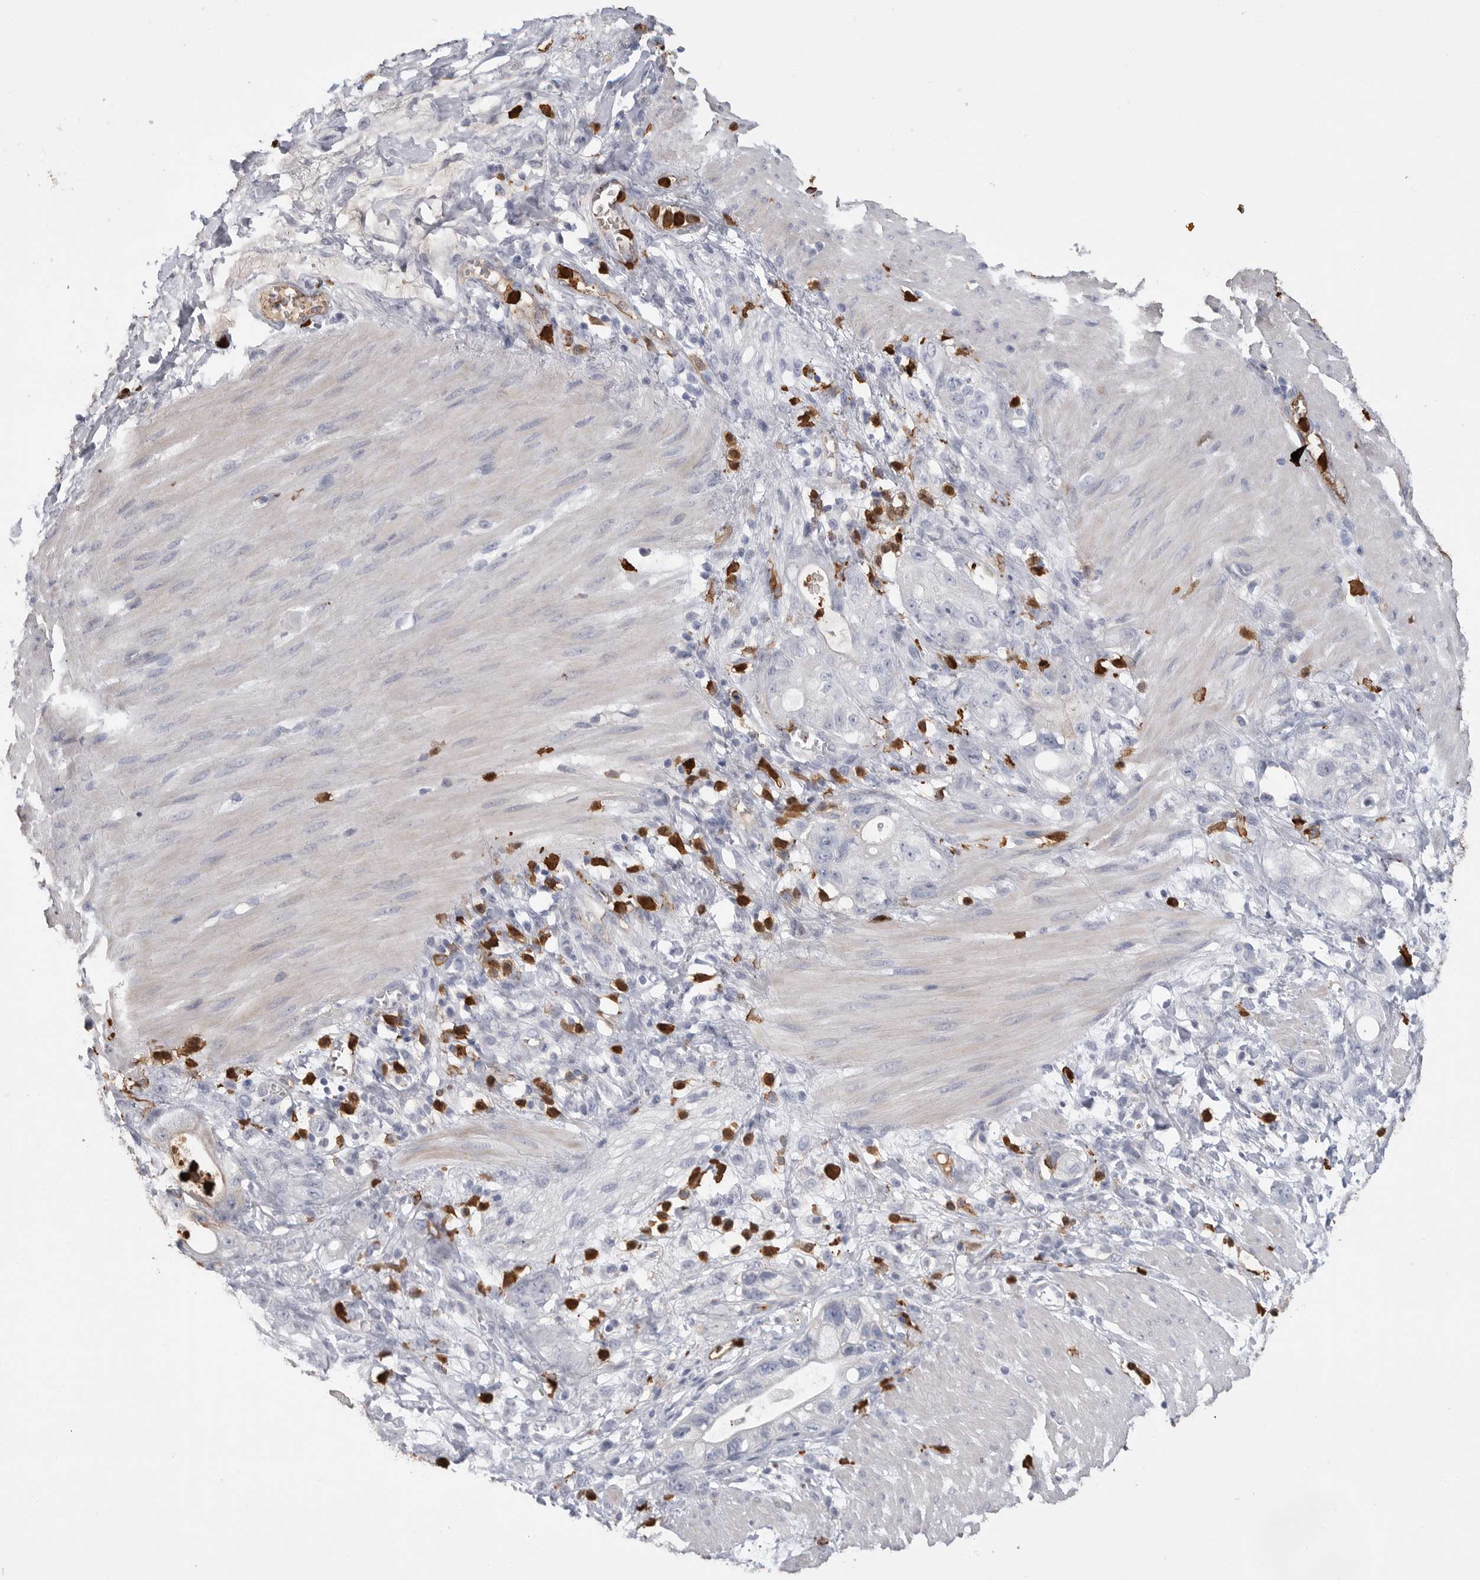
{"staining": {"intensity": "negative", "quantity": "none", "location": "none"}, "tissue": "stomach cancer", "cell_type": "Tumor cells", "image_type": "cancer", "snomed": [{"axis": "morphology", "description": "Adenocarcinoma, NOS"}, {"axis": "topography", "description": "Stomach"}, {"axis": "topography", "description": "Stomach, lower"}], "caption": "High magnification brightfield microscopy of stomach adenocarcinoma stained with DAB (3,3'-diaminobenzidine) (brown) and counterstained with hematoxylin (blue): tumor cells show no significant expression.", "gene": "CYB561D1", "patient": {"sex": "female", "age": 48}}